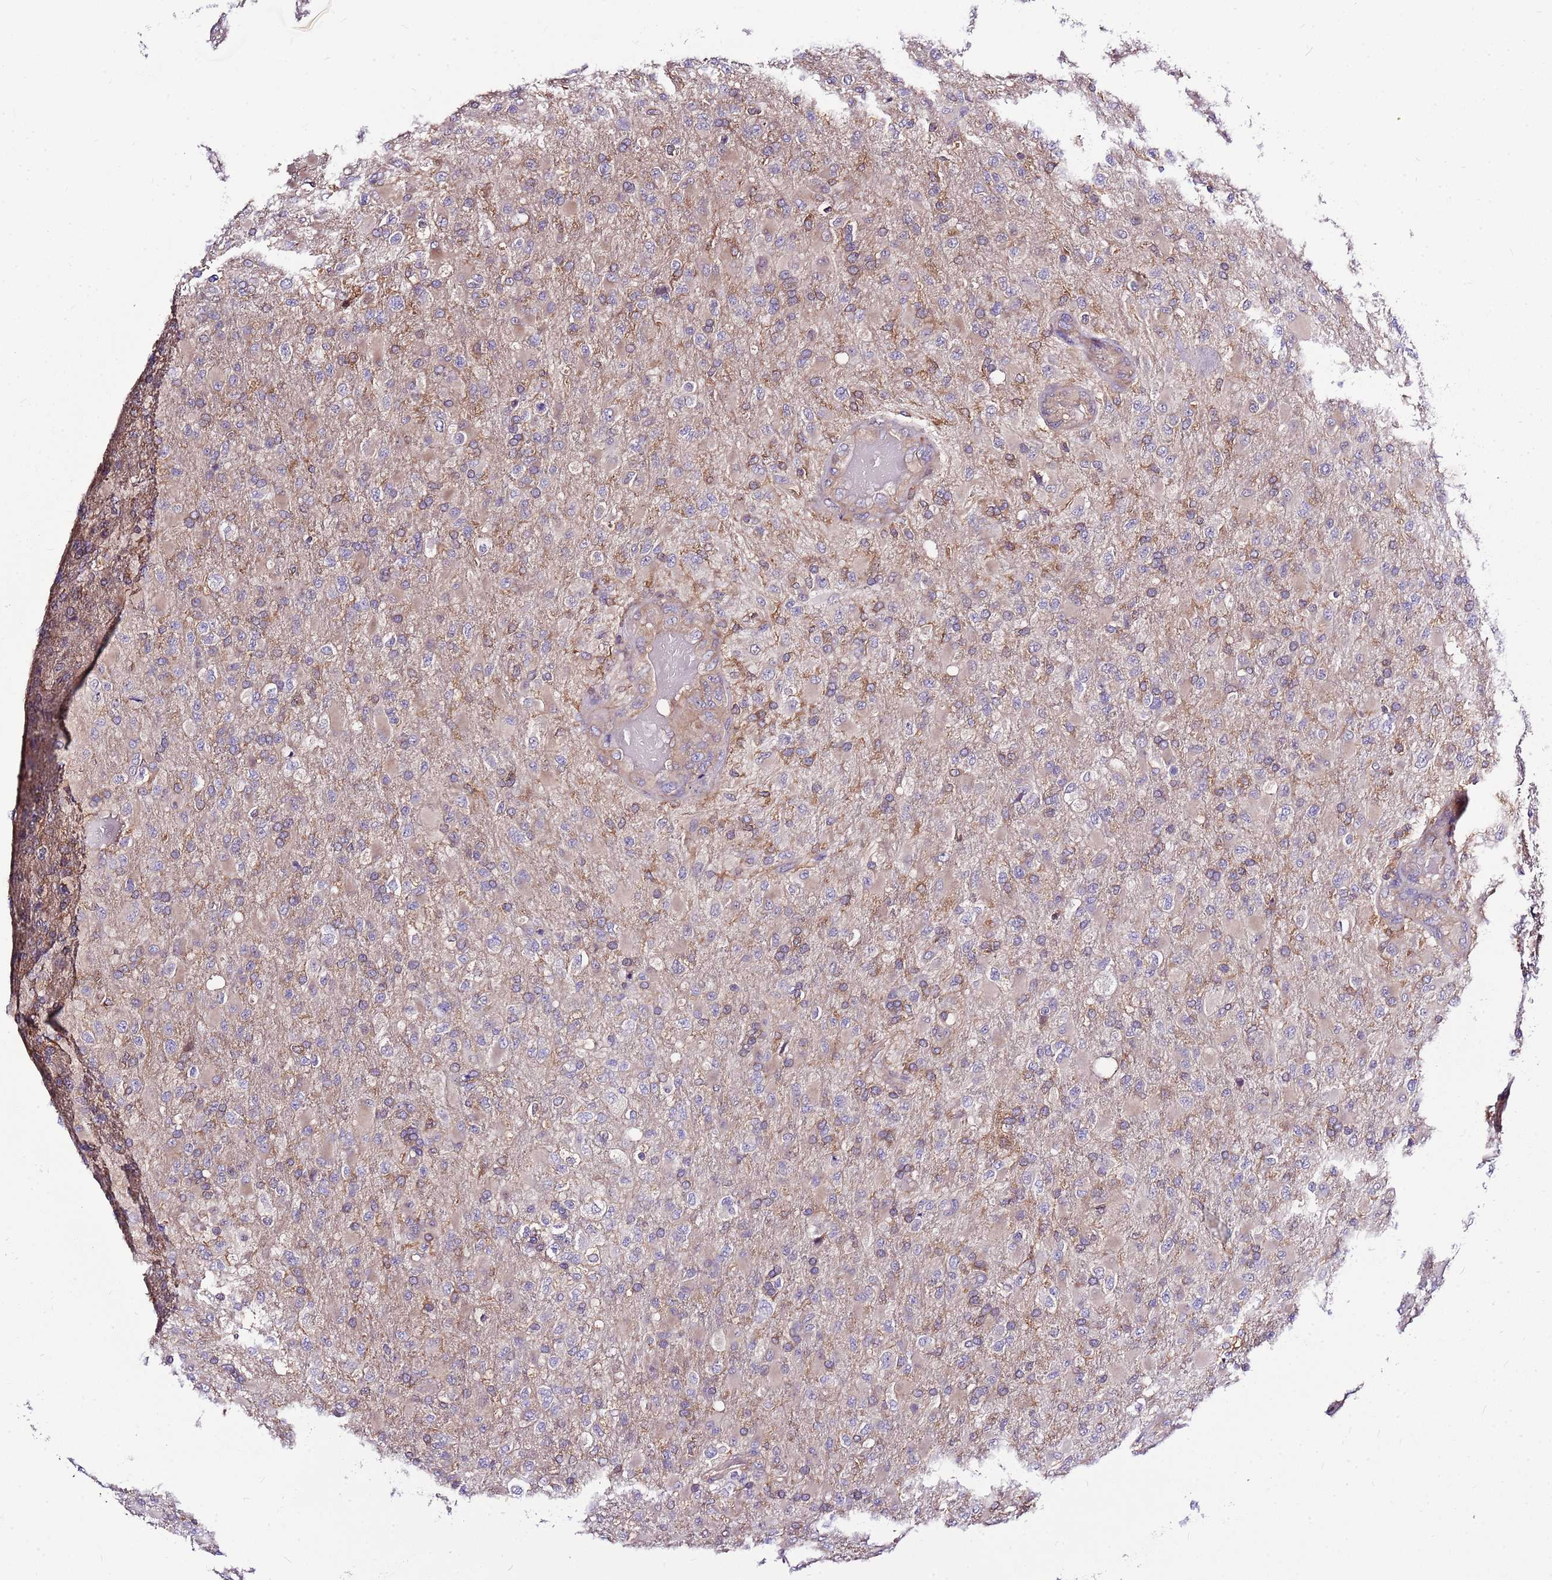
{"staining": {"intensity": "weak", "quantity": "25%-75%", "location": "cytoplasmic/membranous"}, "tissue": "glioma", "cell_type": "Tumor cells", "image_type": "cancer", "snomed": [{"axis": "morphology", "description": "Glioma, malignant, Low grade"}, {"axis": "topography", "description": "Brain"}], "caption": "Glioma stained with a protein marker displays weak staining in tumor cells.", "gene": "ATXN2L", "patient": {"sex": "male", "age": 65}}